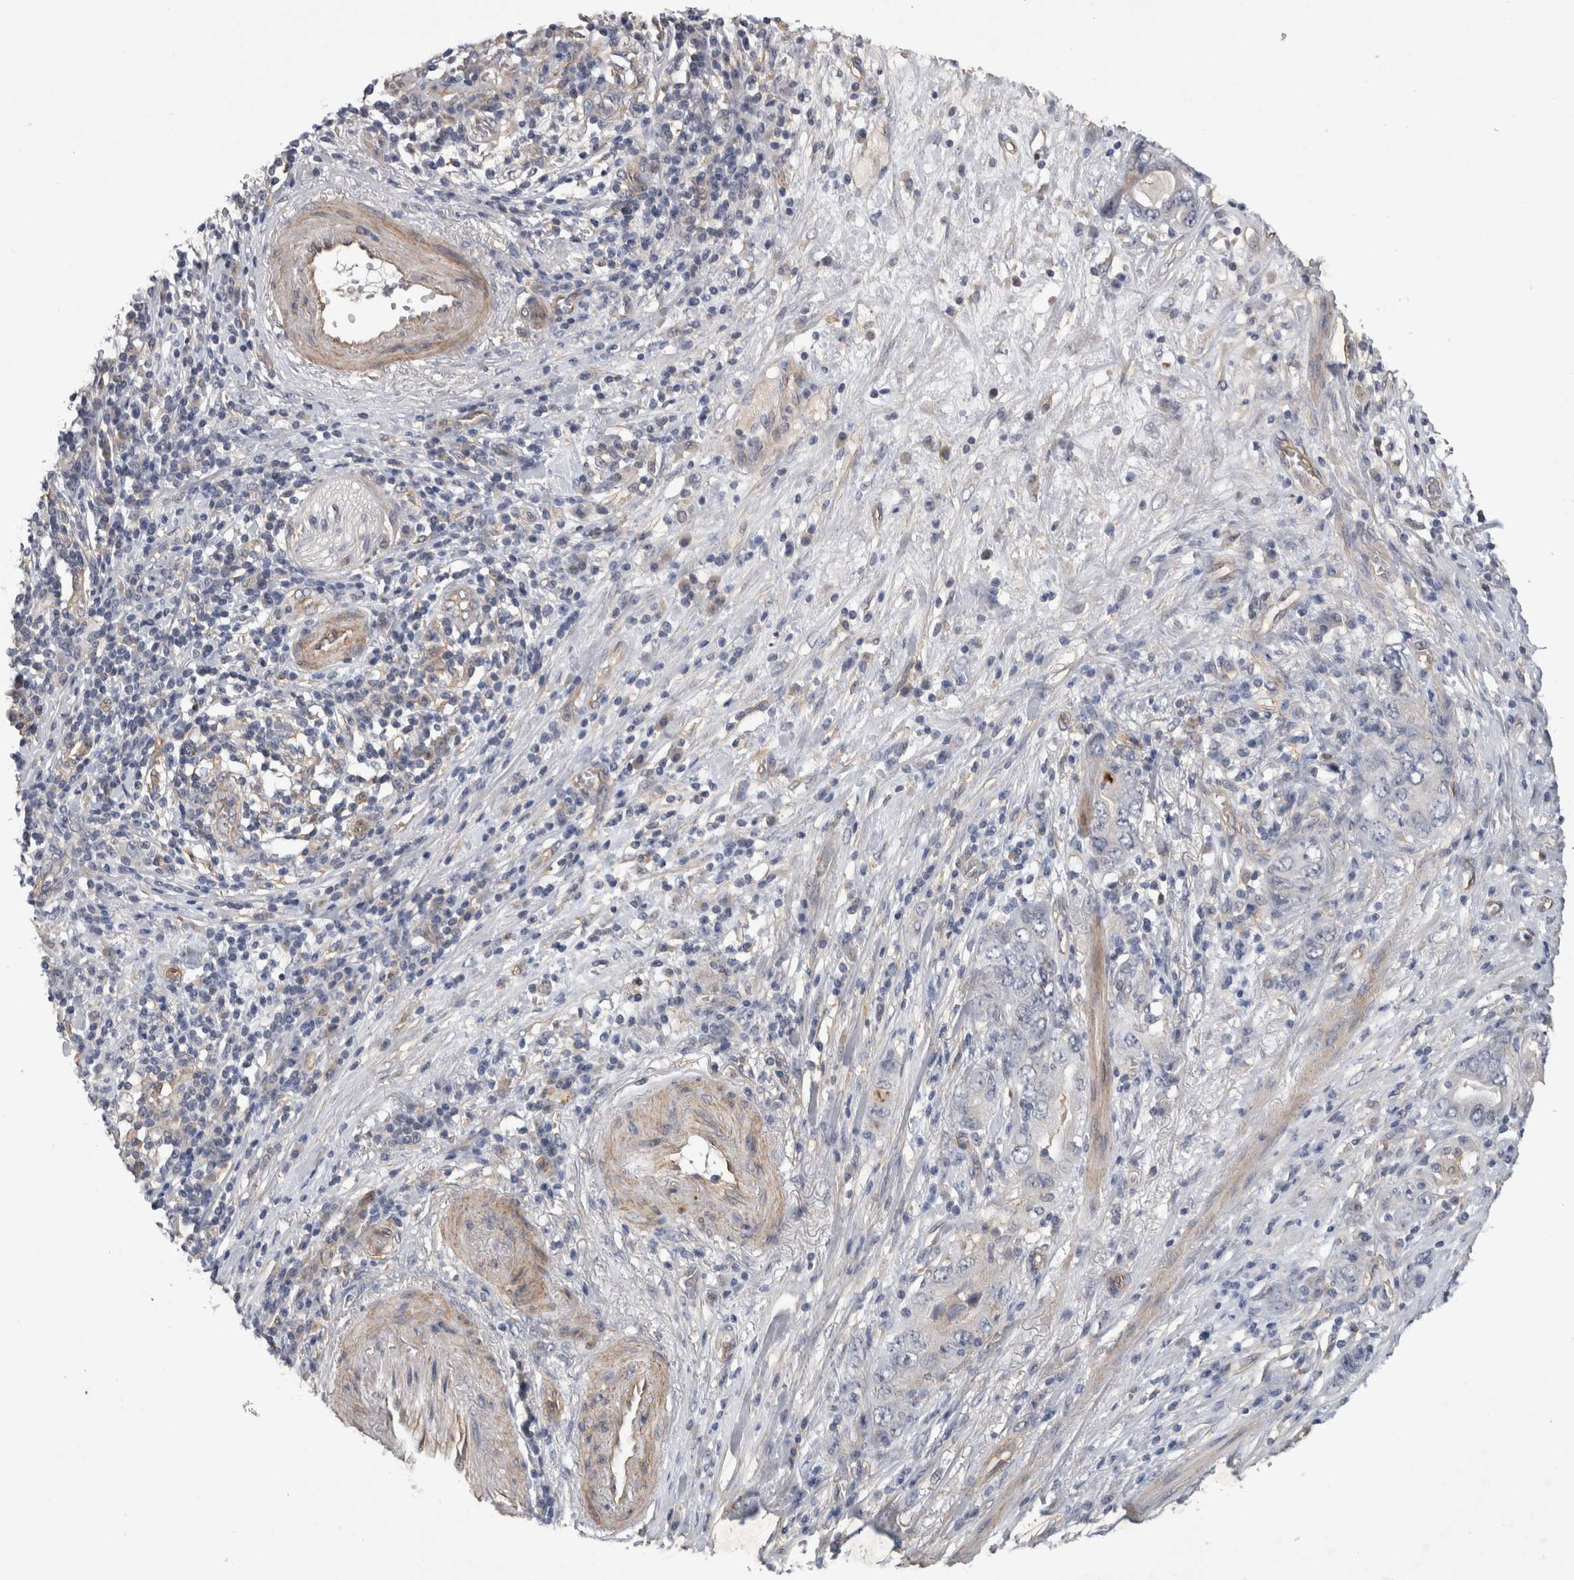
{"staining": {"intensity": "negative", "quantity": "none", "location": "none"}, "tissue": "stomach cancer", "cell_type": "Tumor cells", "image_type": "cancer", "snomed": [{"axis": "morphology", "description": "Adenocarcinoma, NOS"}, {"axis": "topography", "description": "Stomach, lower"}], "caption": "There is no significant staining in tumor cells of stomach cancer (adenocarcinoma).", "gene": "ANKFY1", "patient": {"sex": "female", "age": 93}}